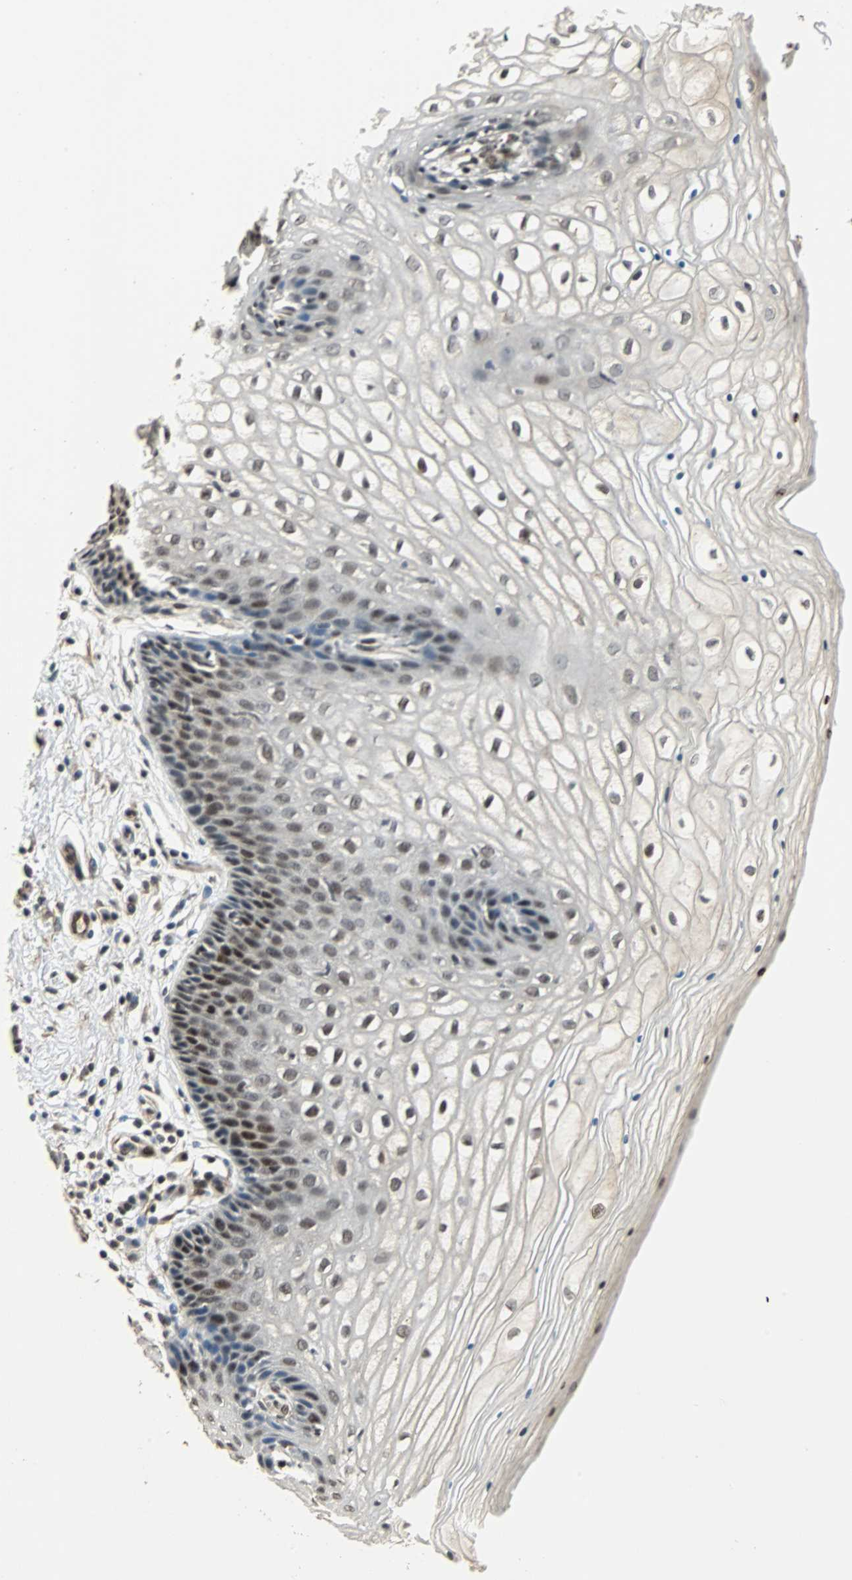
{"staining": {"intensity": "strong", "quantity": ">75%", "location": "nuclear"}, "tissue": "vagina", "cell_type": "Squamous epithelial cells", "image_type": "normal", "snomed": [{"axis": "morphology", "description": "Normal tissue, NOS"}, {"axis": "topography", "description": "Vagina"}], "caption": "The micrograph reveals immunohistochemical staining of normal vagina. There is strong nuclear positivity is appreciated in about >75% of squamous epithelial cells.", "gene": "MED4", "patient": {"sex": "female", "age": 34}}